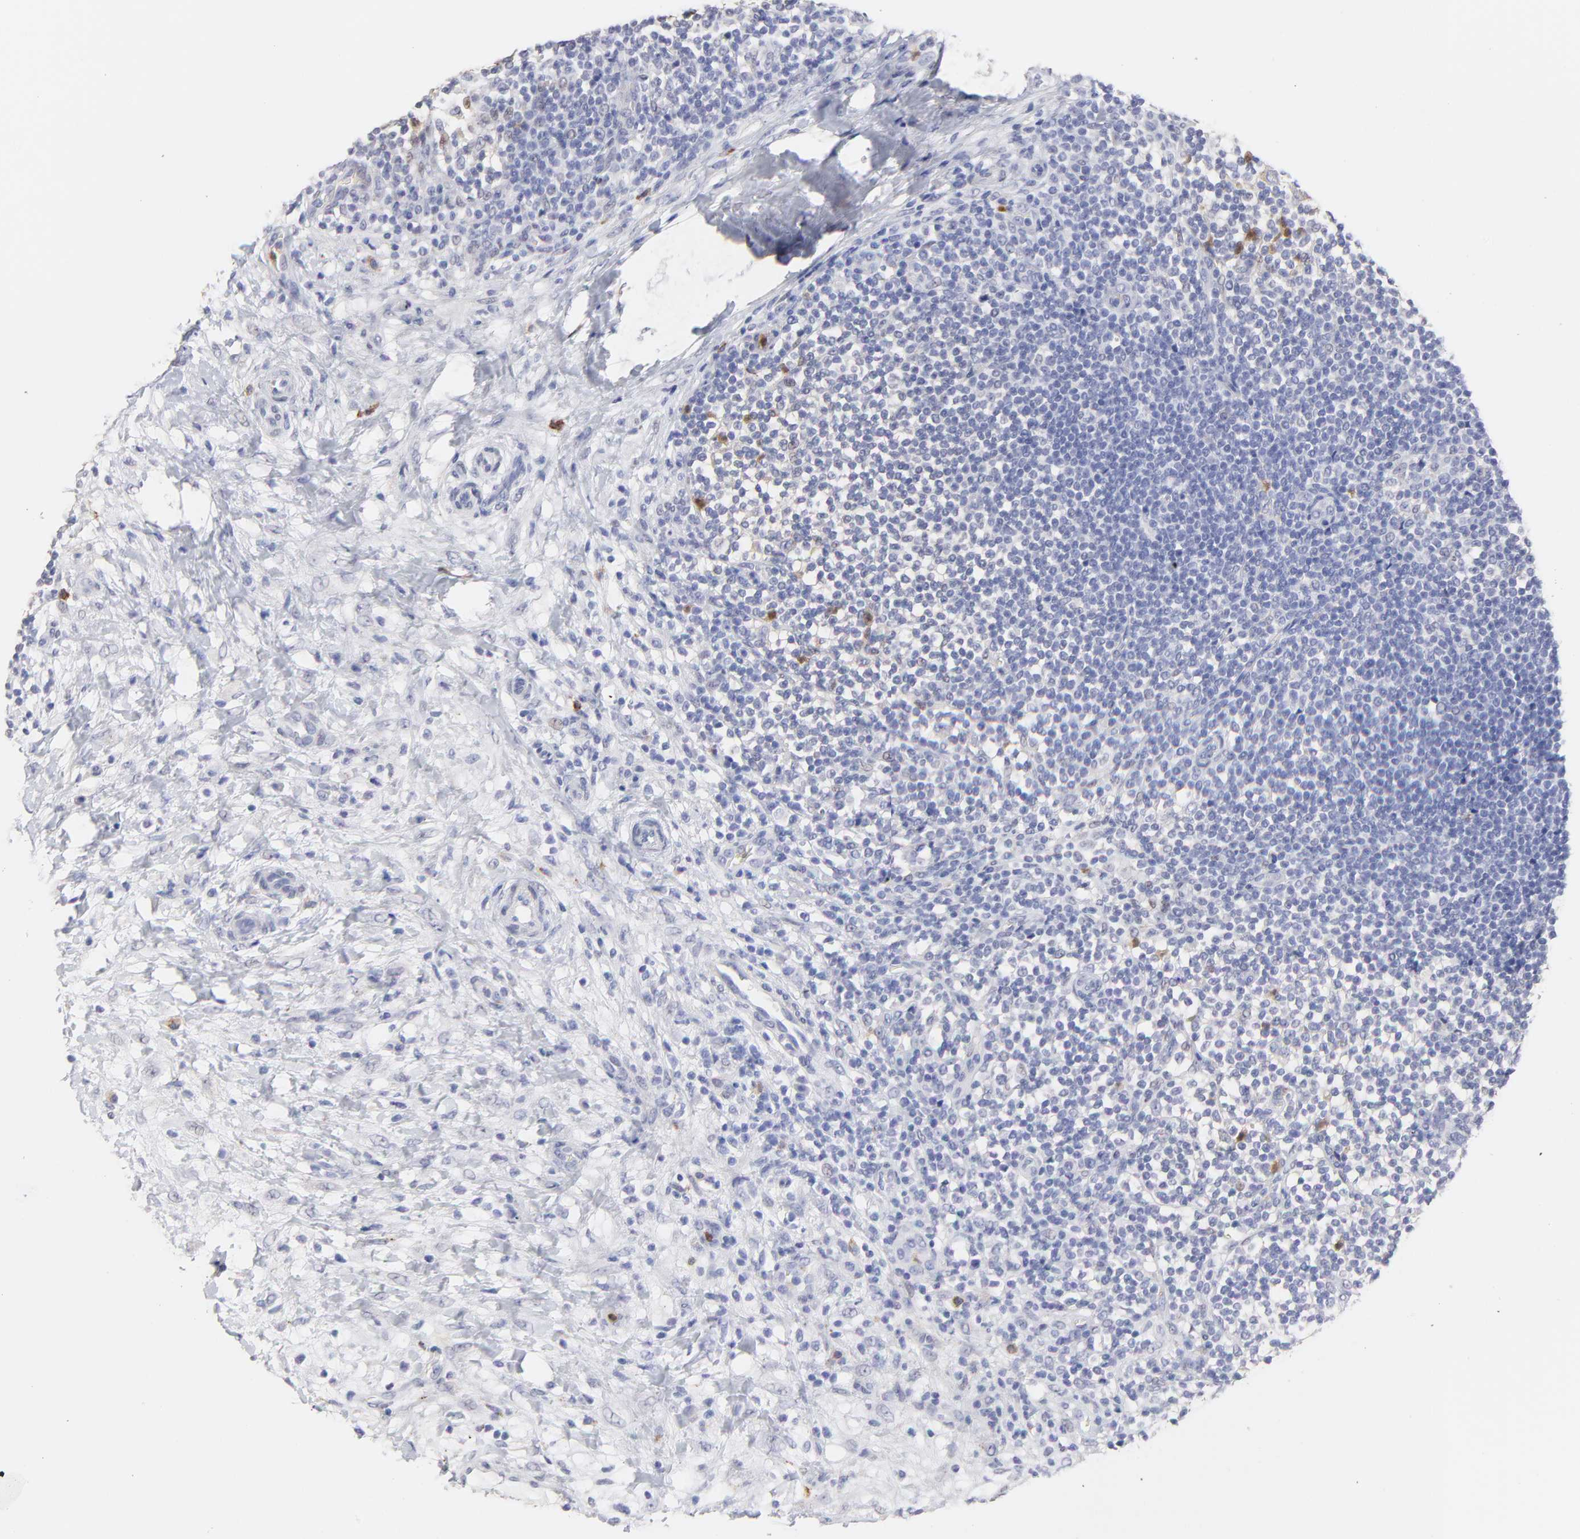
{"staining": {"intensity": "negative", "quantity": "none", "location": "none"}, "tissue": "lymphoma", "cell_type": "Tumor cells", "image_type": "cancer", "snomed": [{"axis": "morphology", "description": "Malignant lymphoma, non-Hodgkin's type, Low grade"}, {"axis": "topography", "description": "Lymph node"}], "caption": "A micrograph of human low-grade malignant lymphoma, non-Hodgkin's type is negative for staining in tumor cells.", "gene": "SMARCA1", "patient": {"sex": "female", "age": 76}}